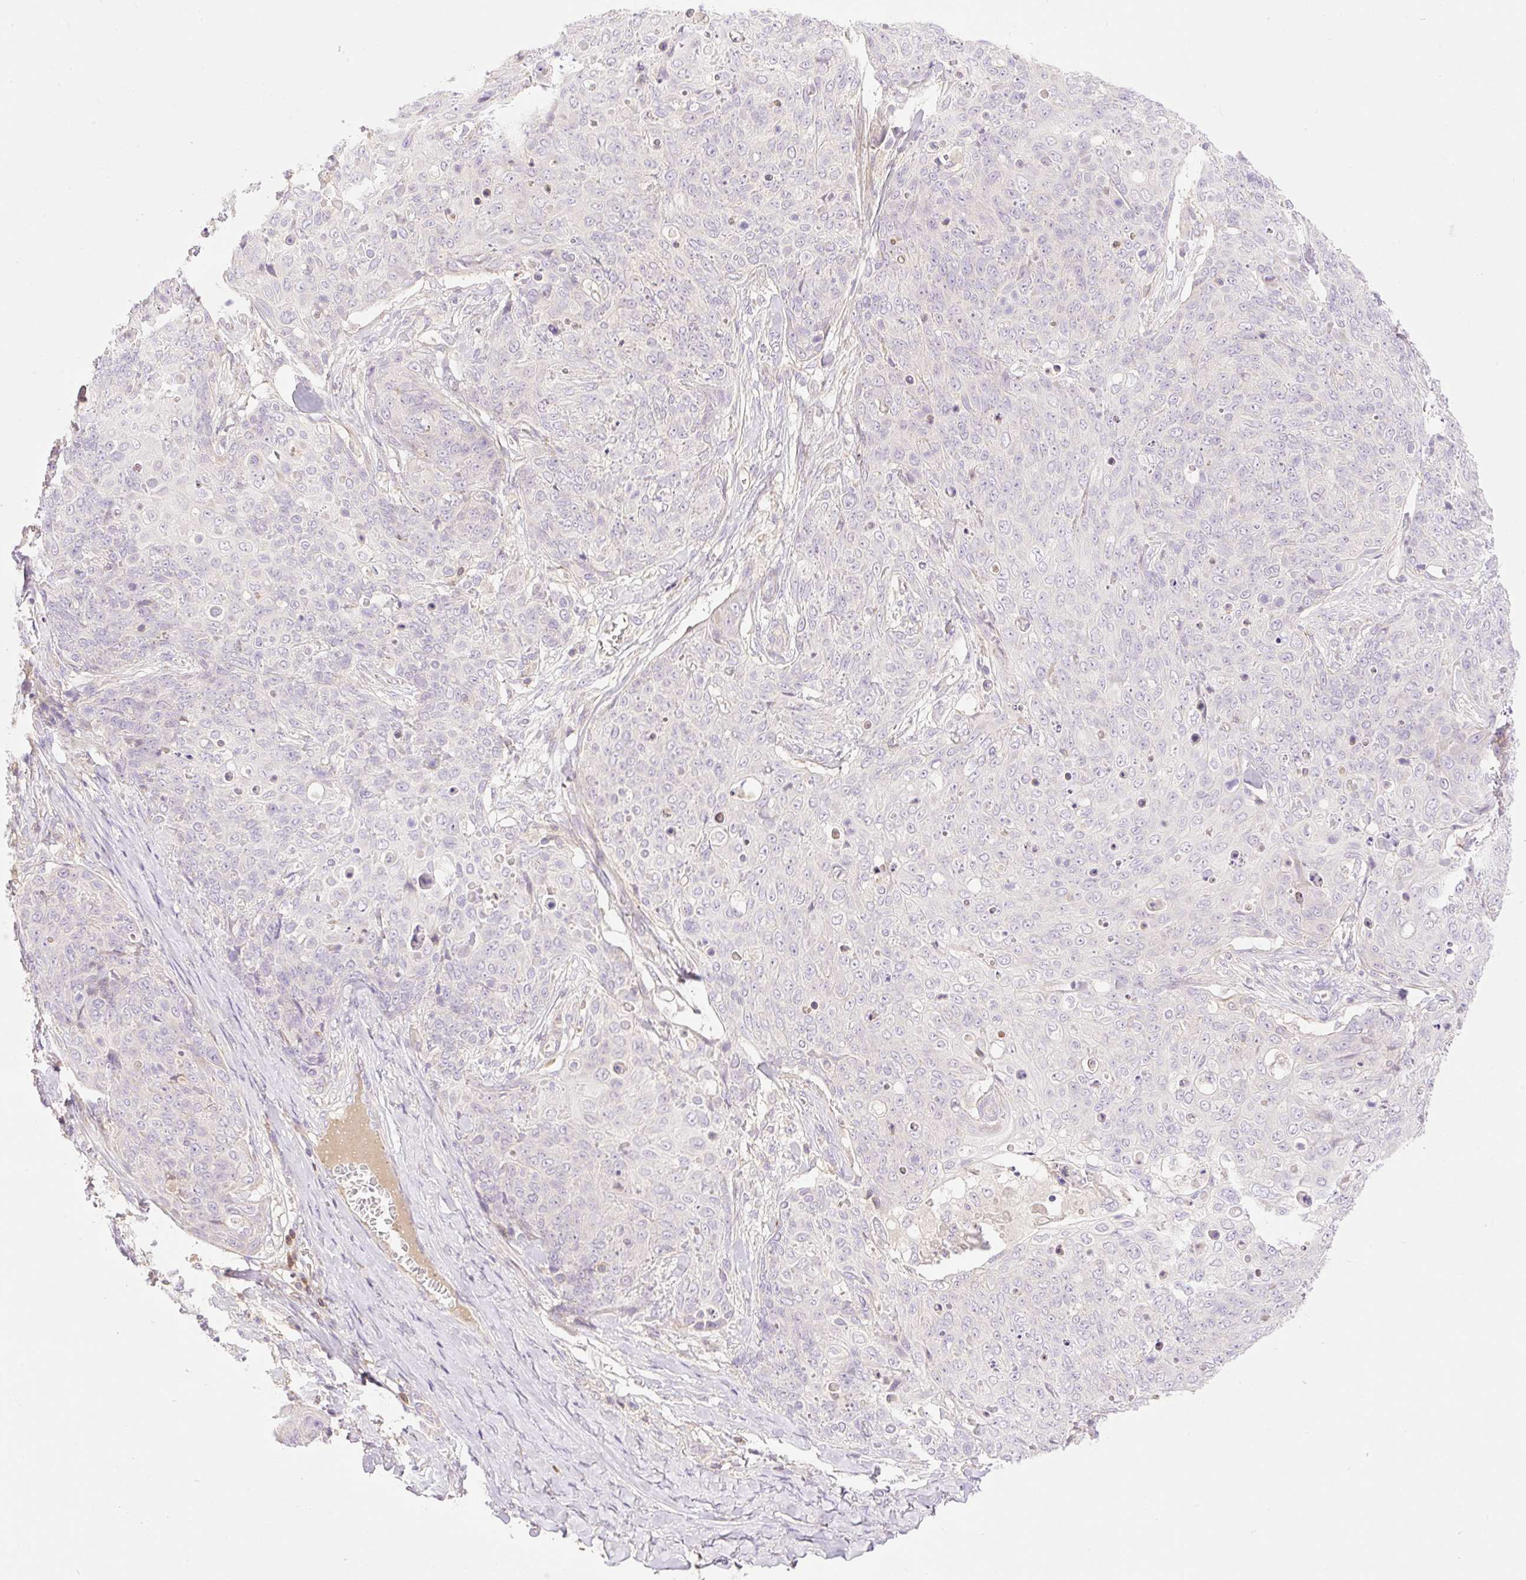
{"staining": {"intensity": "negative", "quantity": "none", "location": "none"}, "tissue": "skin cancer", "cell_type": "Tumor cells", "image_type": "cancer", "snomed": [{"axis": "morphology", "description": "Squamous cell carcinoma, NOS"}, {"axis": "topography", "description": "Skin"}, {"axis": "topography", "description": "Vulva"}], "caption": "Skin cancer was stained to show a protein in brown. There is no significant staining in tumor cells. (Brightfield microscopy of DAB IHC at high magnification).", "gene": "VPS25", "patient": {"sex": "female", "age": 85}}